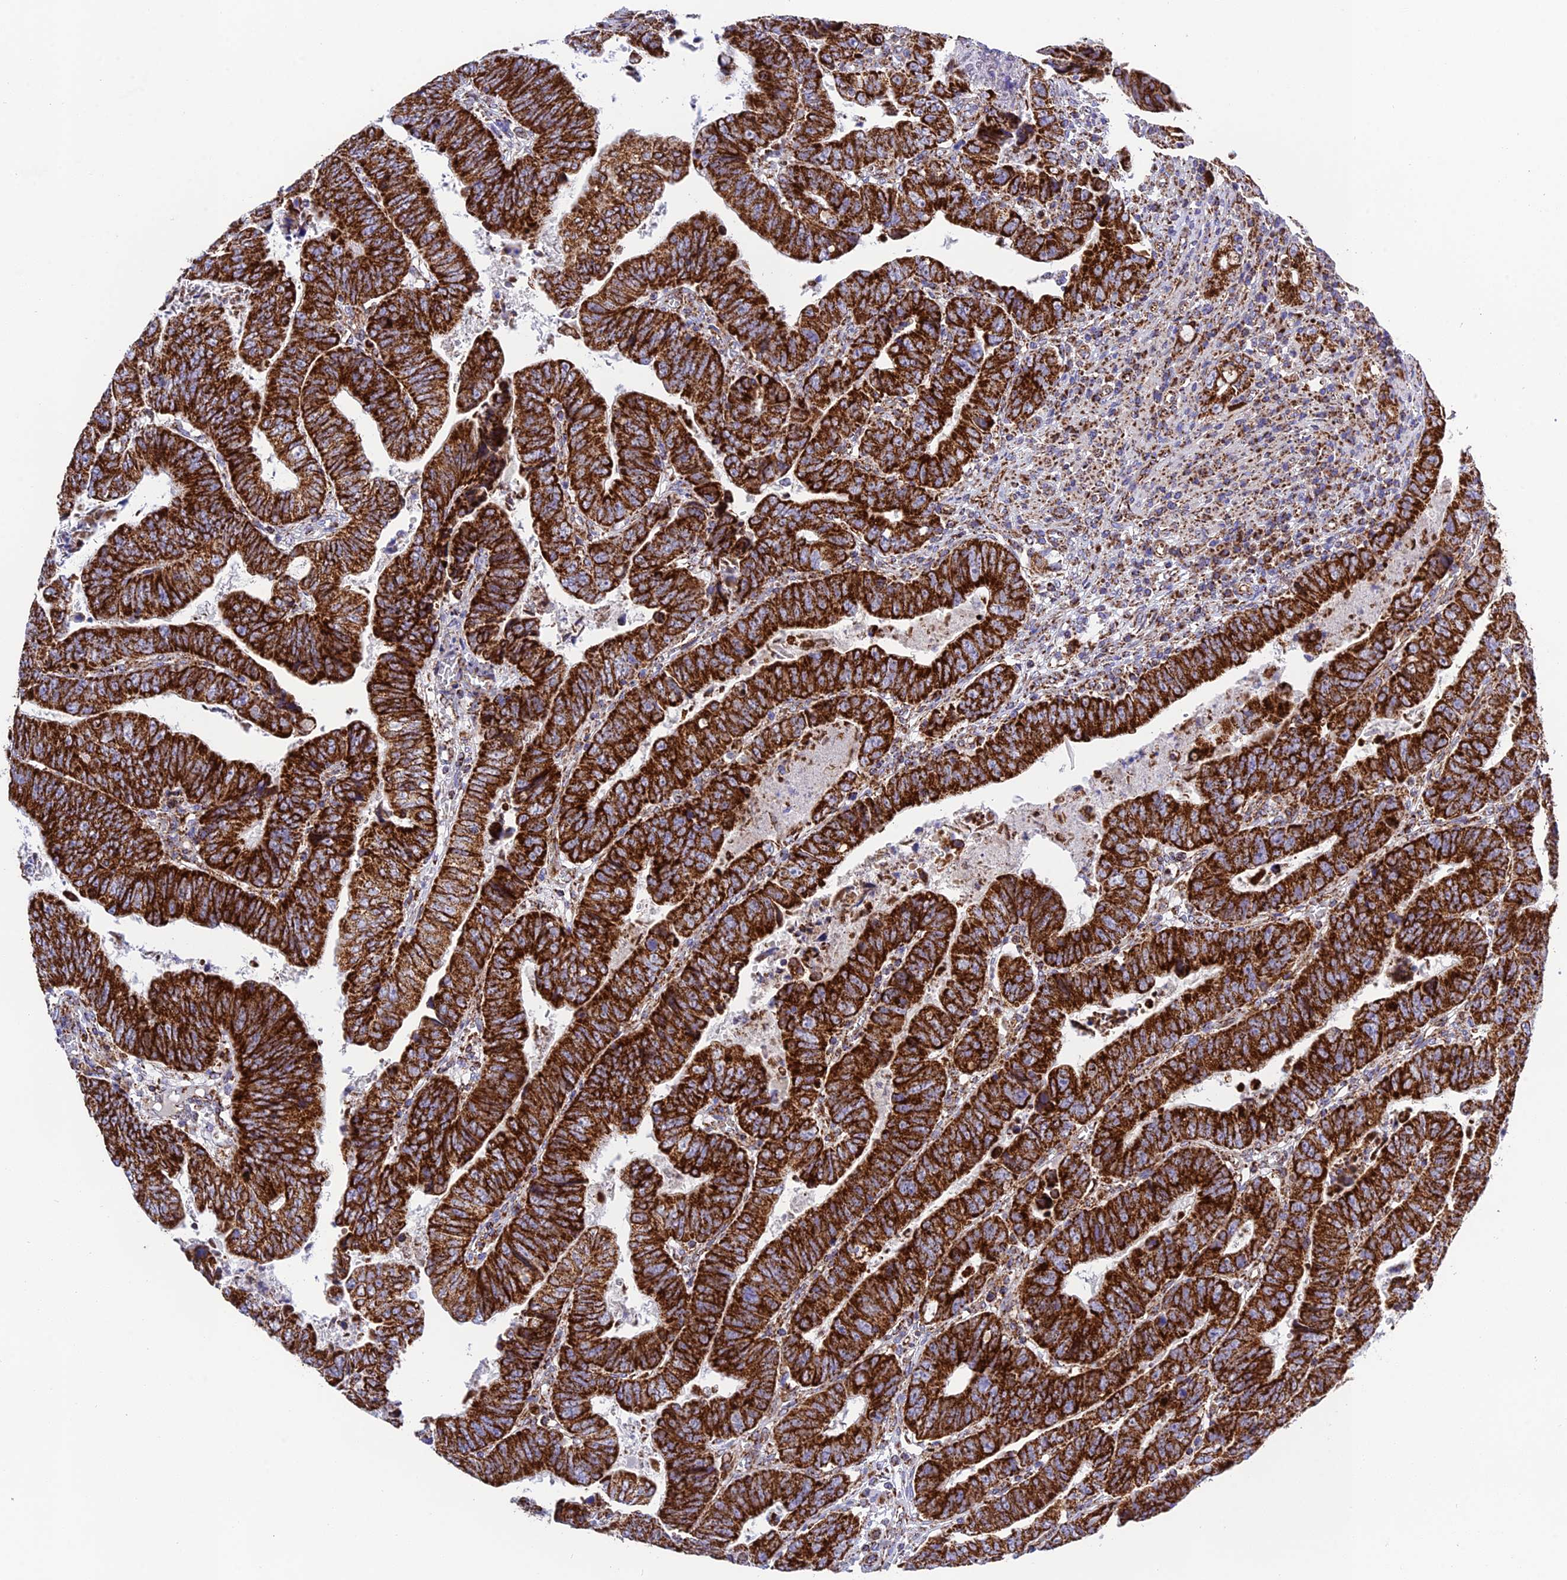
{"staining": {"intensity": "strong", "quantity": ">75%", "location": "cytoplasmic/membranous"}, "tissue": "colorectal cancer", "cell_type": "Tumor cells", "image_type": "cancer", "snomed": [{"axis": "morphology", "description": "Normal tissue, NOS"}, {"axis": "morphology", "description": "Adenocarcinoma, NOS"}, {"axis": "topography", "description": "Rectum"}], "caption": "Human colorectal adenocarcinoma stained for a protein (brown) shows strong cytoplasmic/membranous positive positivity in about >75% of tumor cells.", "gene": "CHCHD3", "patient": {"sex": "female", "age": 65}}